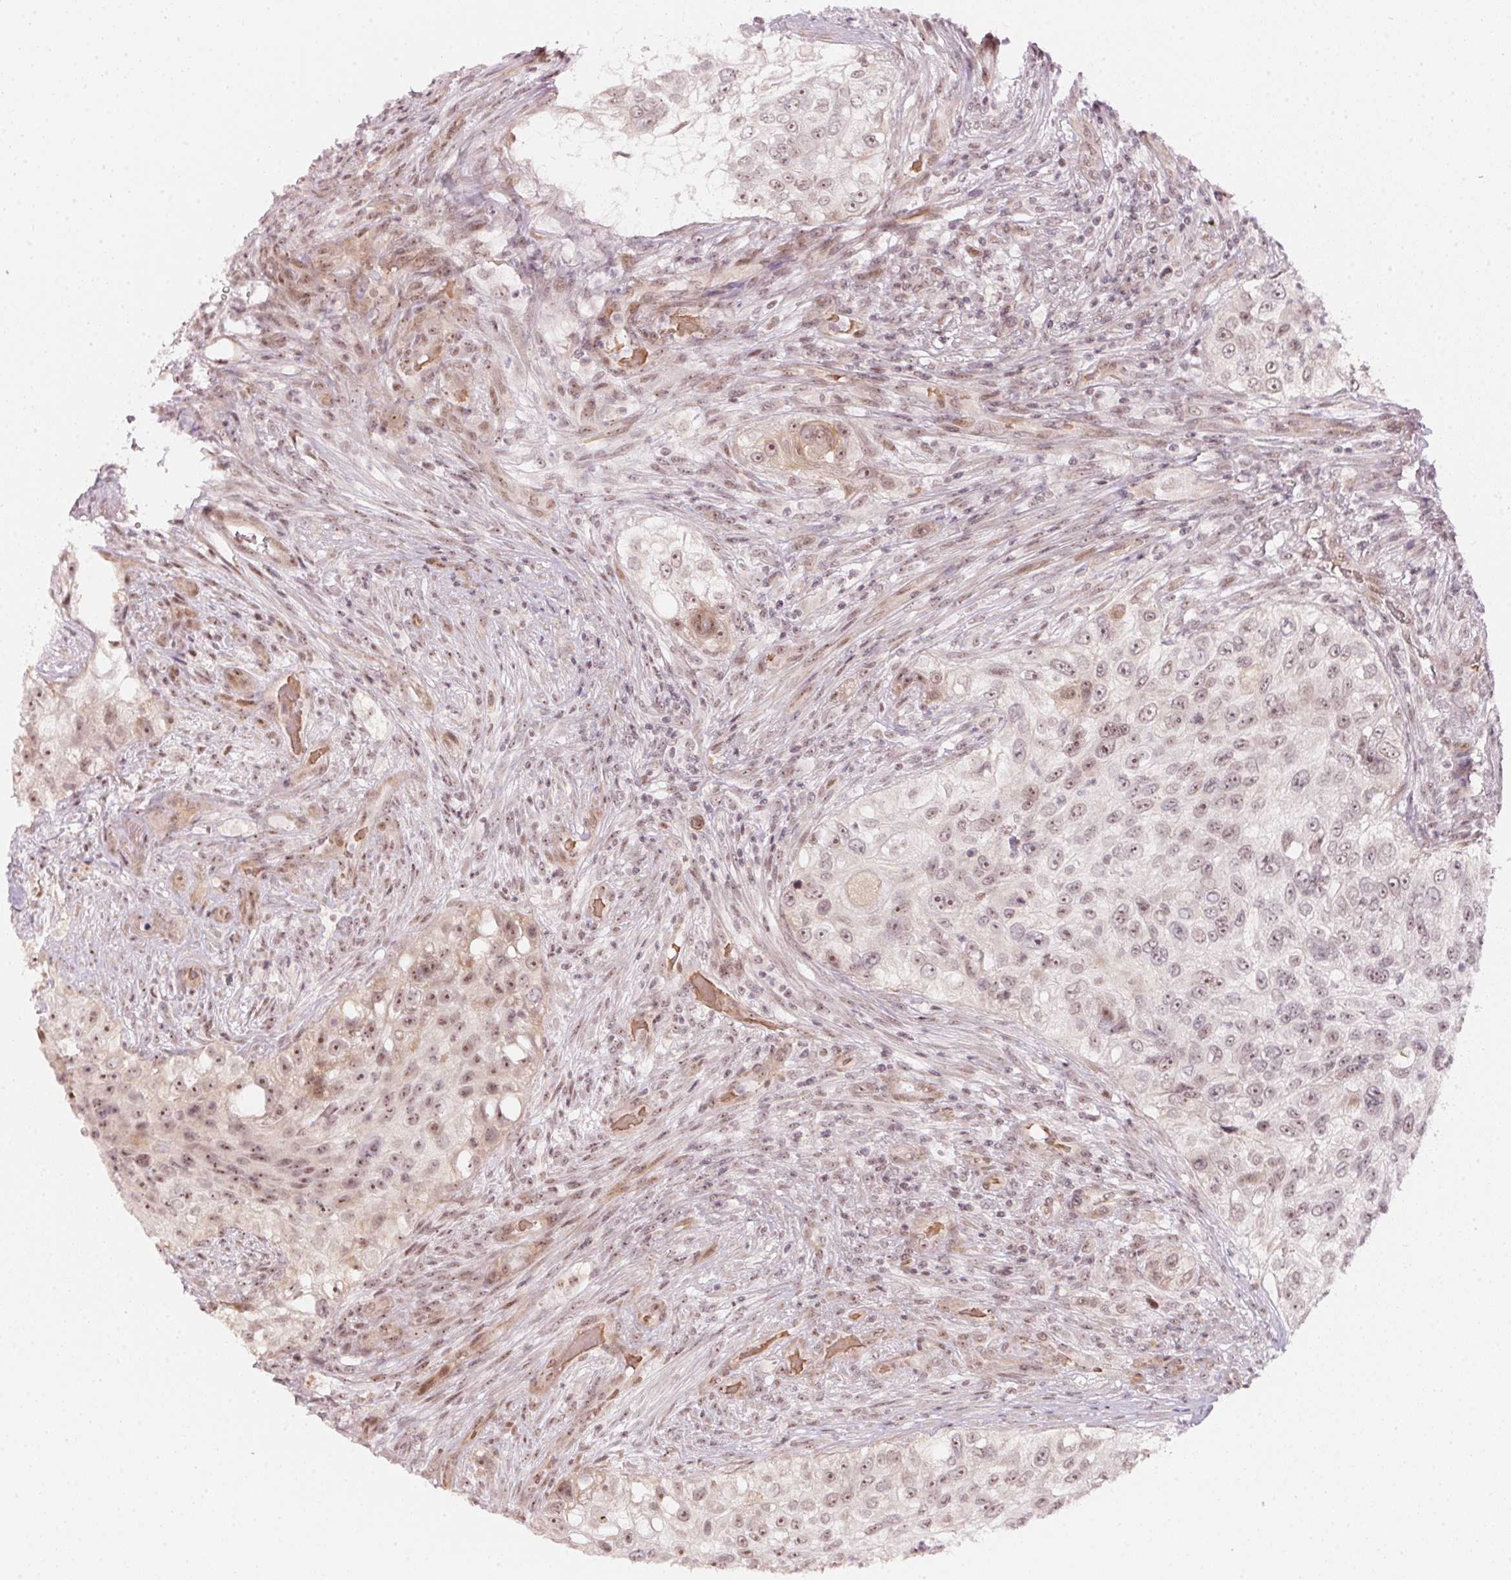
{"staining": {"intensity": "moderate", "quantity": "25%-75%", "location": "nuclear"}, "tissue": "urothelial cancer", "cell_type": "Tumor cells", "image_type": "cancer", "snomed": [{"axis": "morphology", "description": "Urothelial carcinoma, High grade"}, {"axis": "topography", "description": "Urinary bladder"}], "caption": "A brown stain shows moderate nuclear staining of a protein in high-grade urothelial carcinoma tumor cells.", "gene": "KAT6A", "patient": {"sex": "female", "age": 60}}